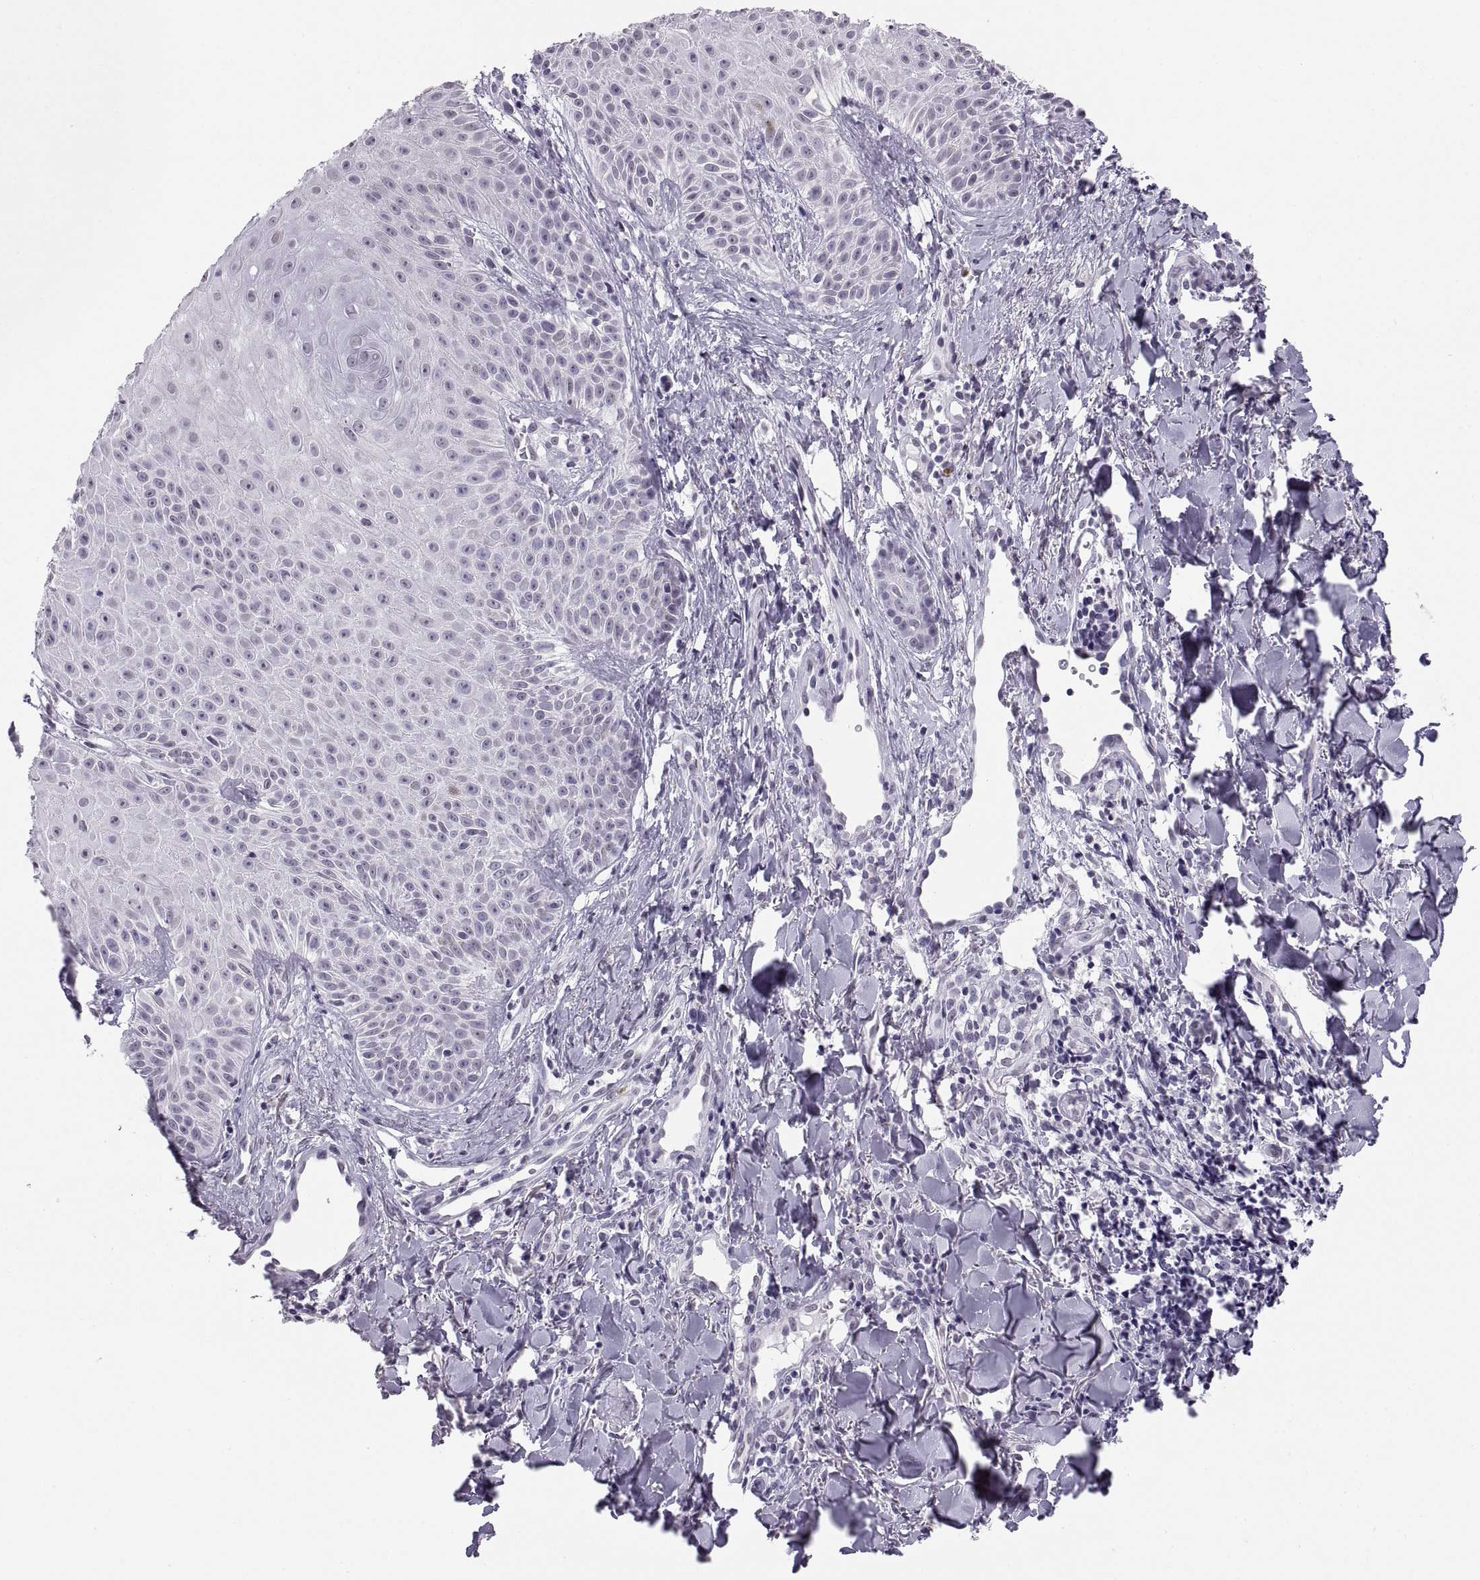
{"staining": {"intensity": "negative", "quantity": "none", "location": "none"}, "tissue": "melanoma", "cell_type": "Tumor cells", "image_type": "cancer", "snomed": [{"axis": "morphology", "description": "Malignant melanoma, NOS"}, {"axis": "topography", "description": "Skin"}], "caption": "The IHC photomicrograph has no significant positivity in tumor cells of melanoma tissue.", "gene": "CARTPT", "patient": {"sex": "male", "age": 67}}